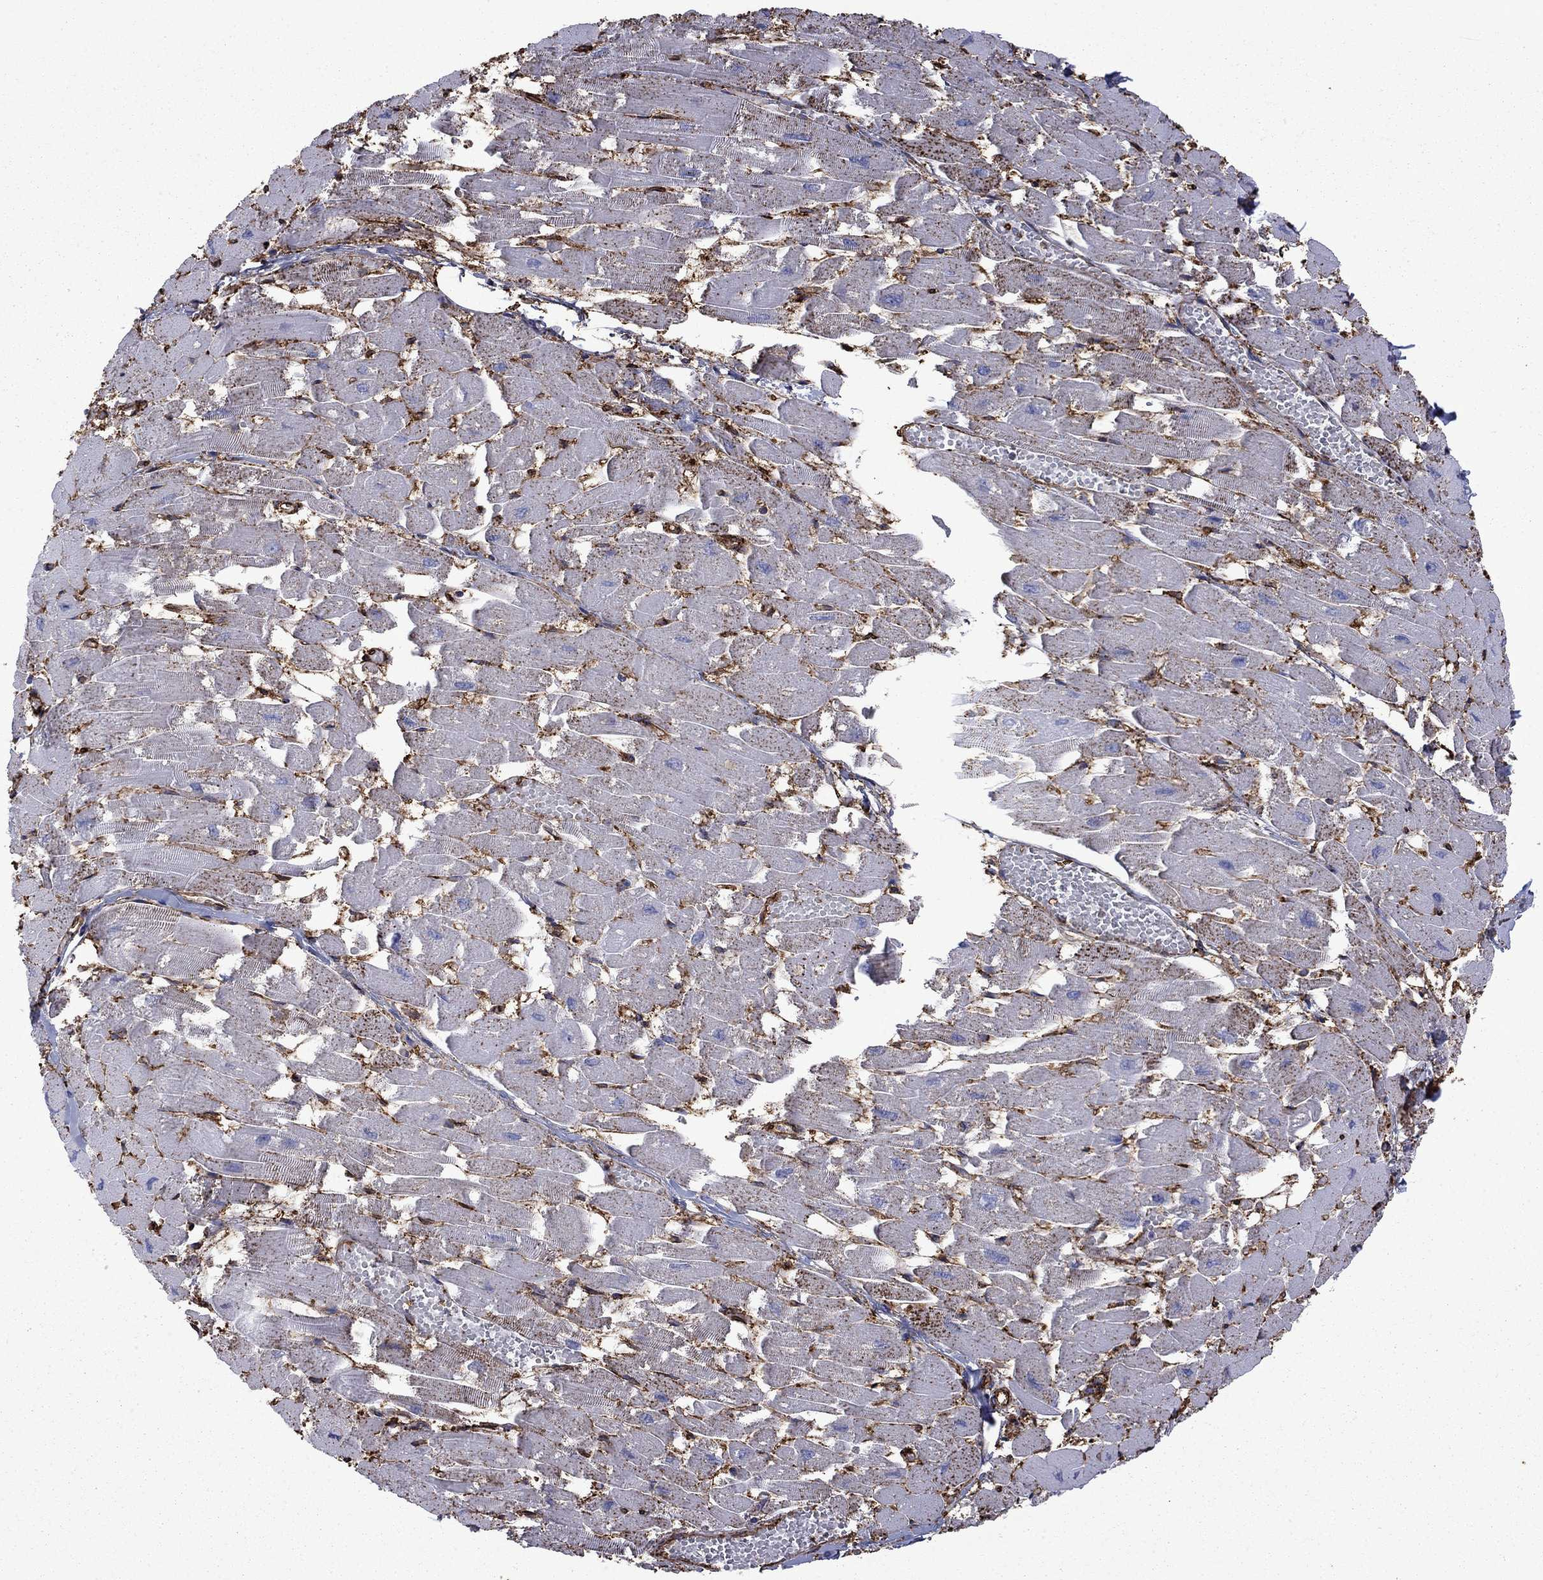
{"staining": {"intensity": "negative", "quantity": "none", "location": "none"}, "tissue": "heart muscle", "cell_type": "Cardiomyocytes", "image_type": "normal", "snomed": [{"axis": "morphology", "description": "Normal tissue, NOS"}, {"axis": "topography", "description": "Heart"}], "caption": "Cardiomyocytes are negative for protein expression in unremarkable human heart muscle. (DAB immunohistochemistry (IHC) visualized using brightfield microscopy, high magnification).", "gene": "PLAU", "patient": {"sex": "female", "age": 52}}